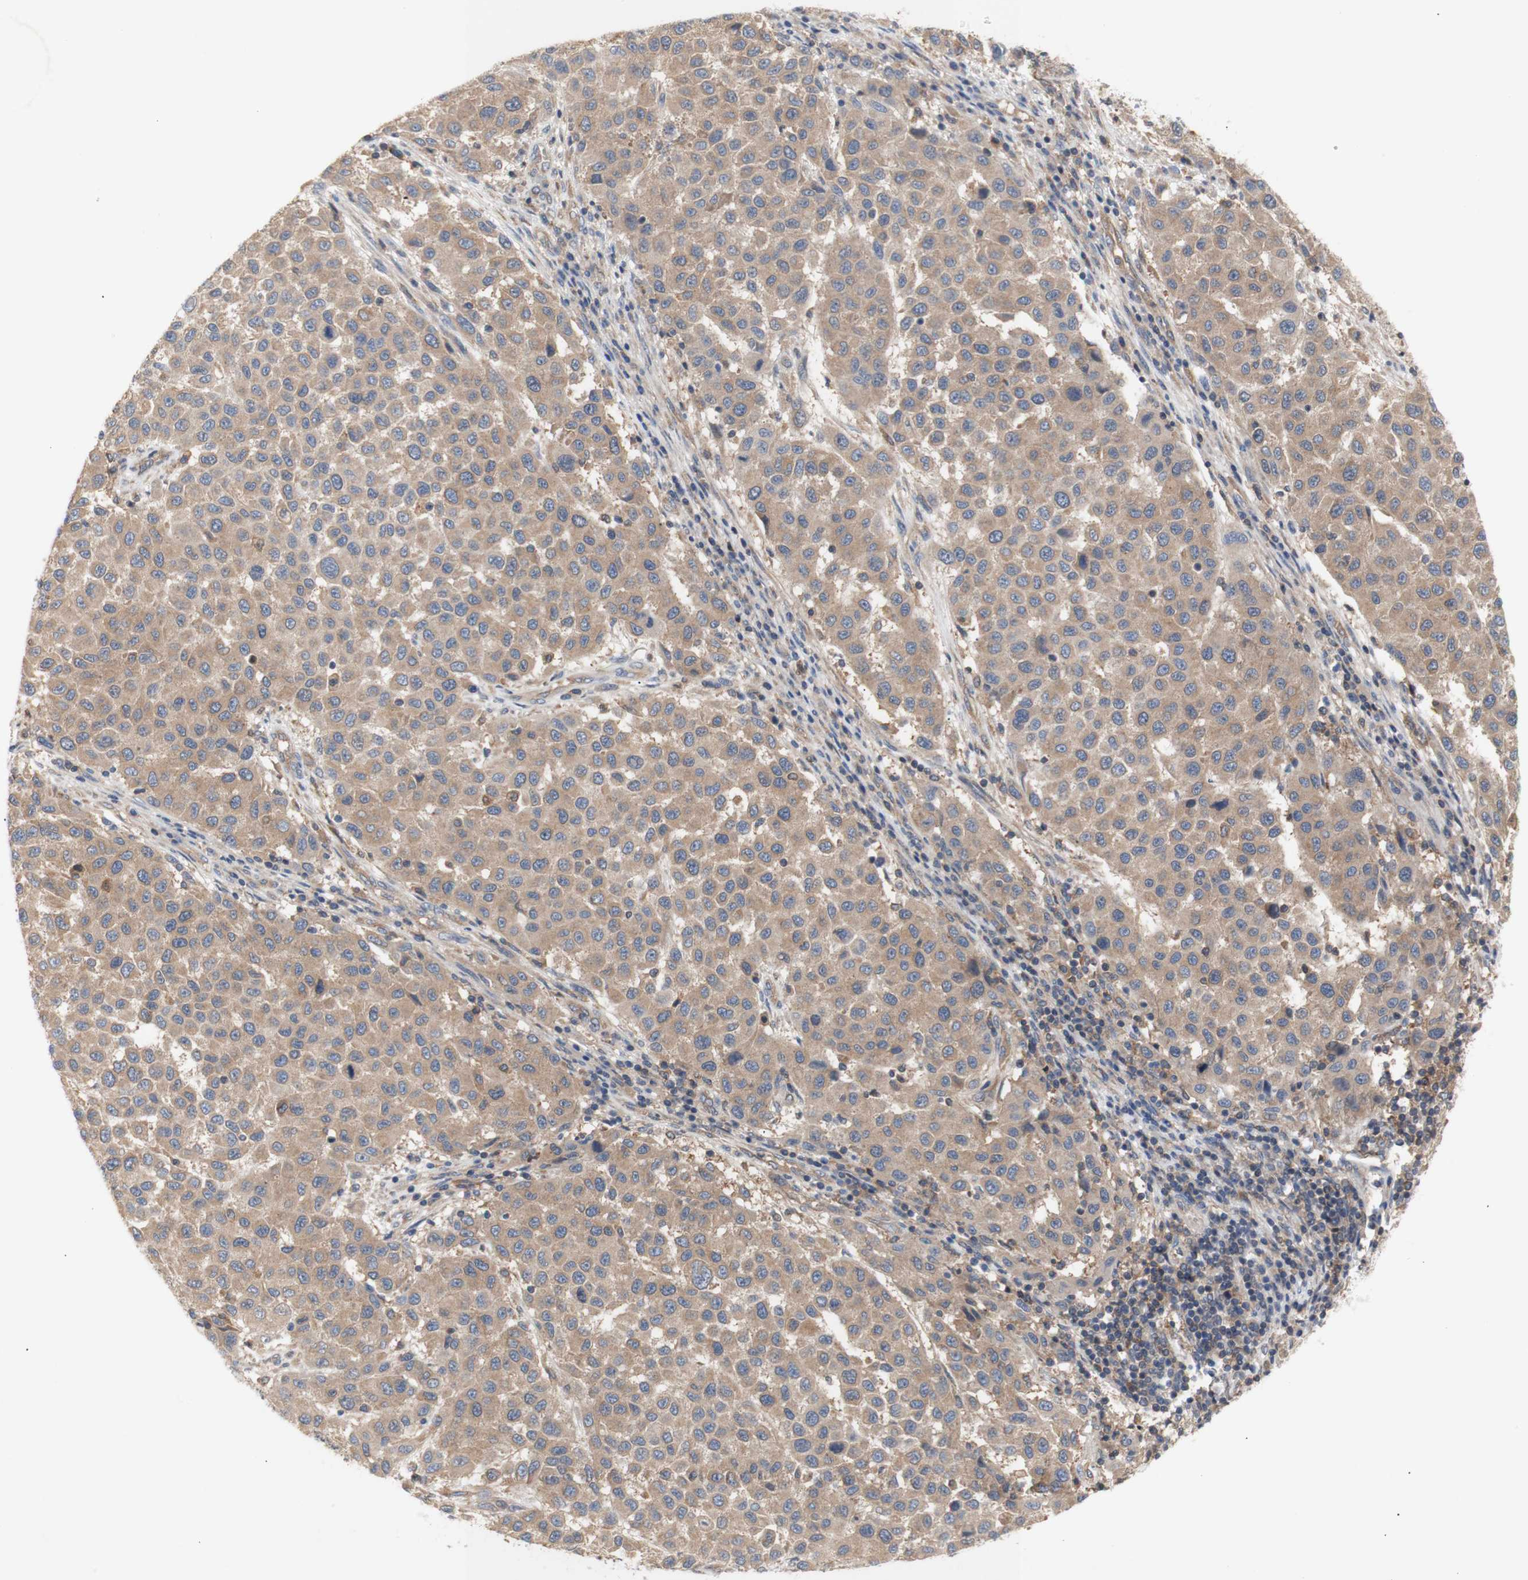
{"staining": {"intensity": "moderate", "quantity": ">75%", "location": "cytoplasmic/membranous"}, "tissue": "melanoma", "cell_type": "Tumor cells", "image_type": "cancer", "snomed": [{"axis": "morphology", "description": "Malignant melanoma, Metastatic site"}, {"axis": "topography", "description": "Lymph node"}], "caption": "Melanoma stained with a protein marker shows moderate staining in tumor cells.", "gene": "IKBKG", "patient": {"sex": "male", "age": 61}}